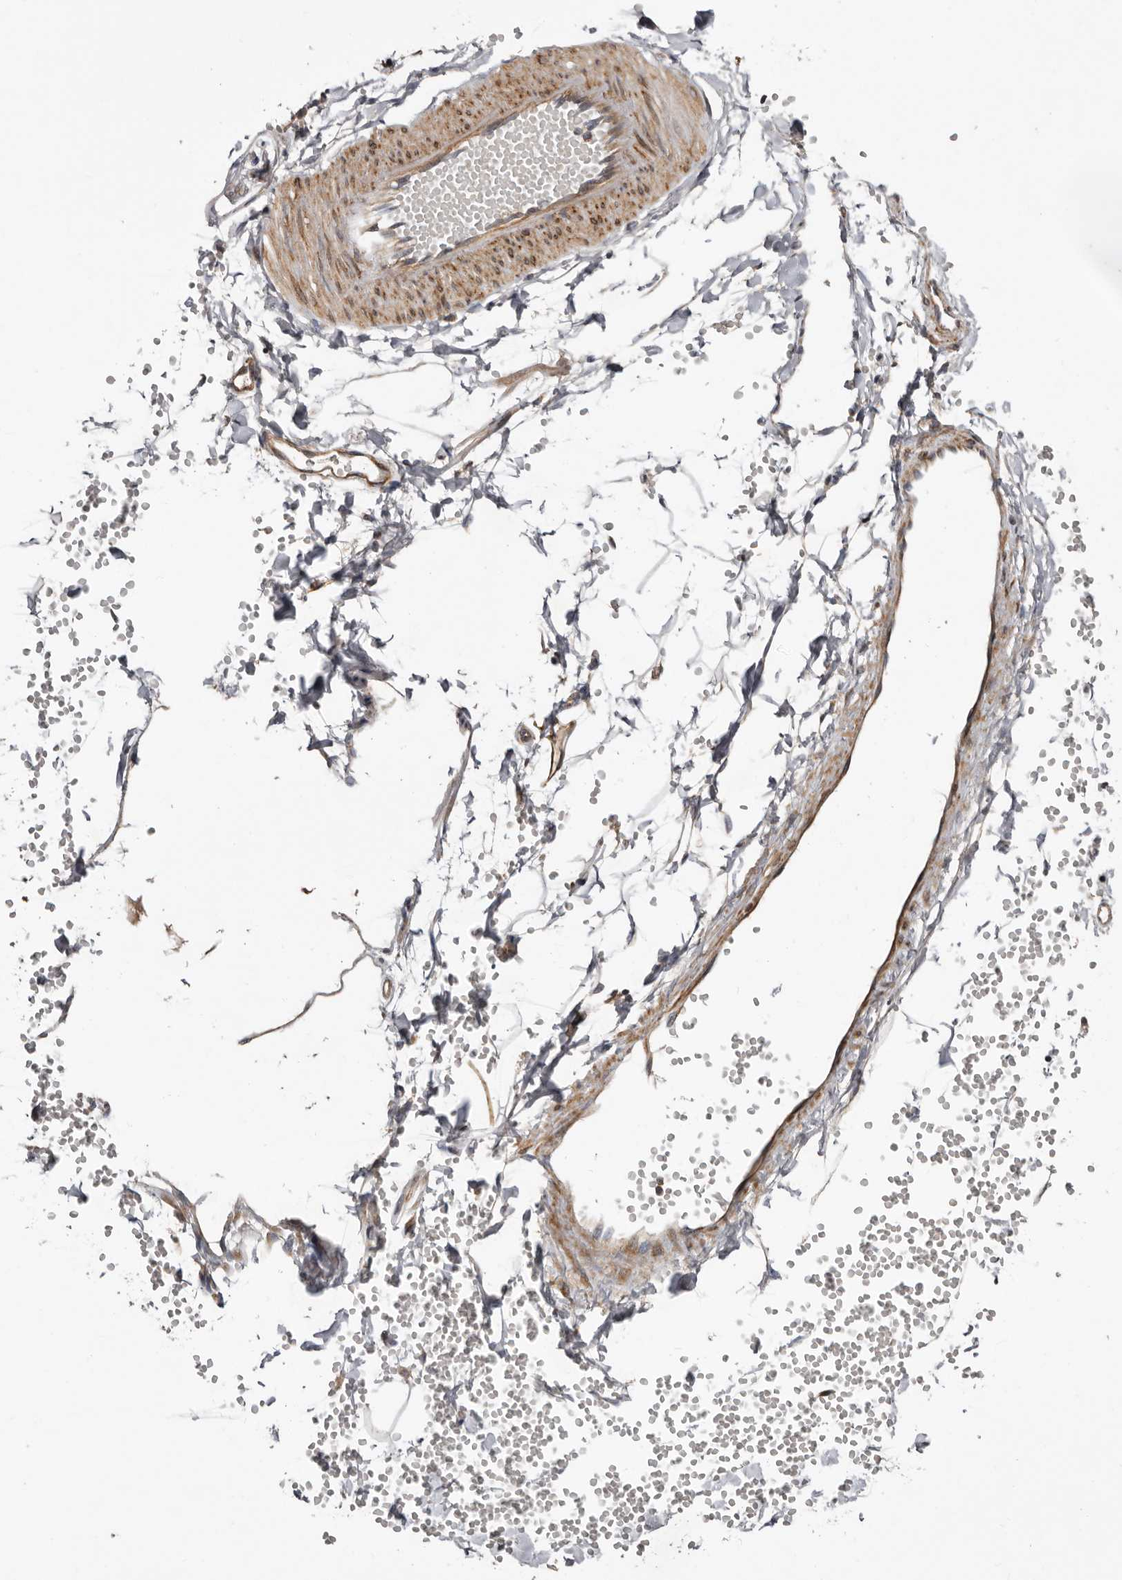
{"staining": {"intensity": "negative", "quantity": "none", "location": "none"}, "tissue": "adipose tissue", "cell_type": "Adipocytes", "image_type": "normal", "snomed": [{"axis": "morphology", "description": "Normal tissue, NOS"}, {"axis": "topography", "description": "Breast"}], "caption": "This is an immunohistochemistry photomicrograph of benign adipose tissue. There is no positivity in adipocytes.", "gene": "PROKR1", "patient": {"sex": "female", "age": 23}}